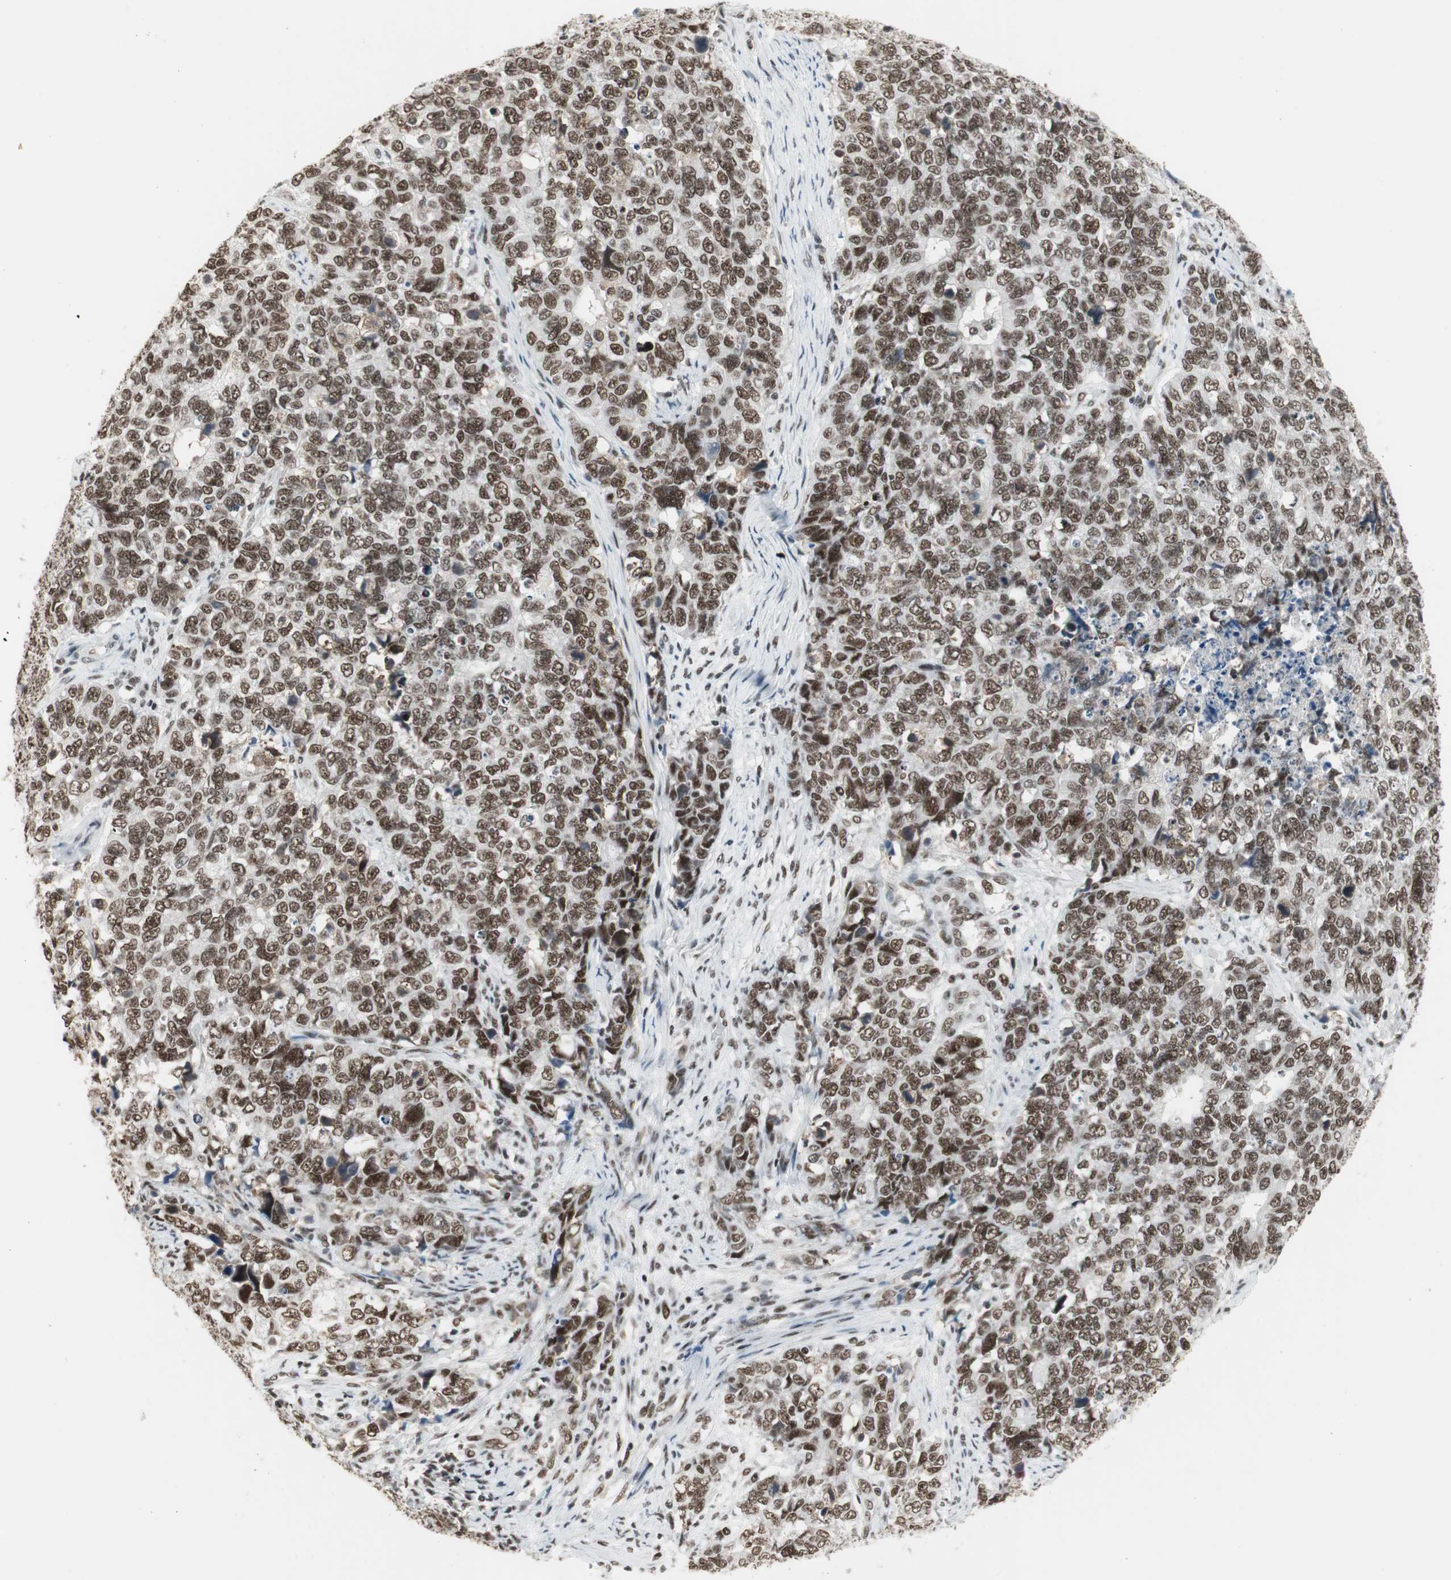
{"staining": {"intensity": "strong", "quantity": ">75%", "location": "nuclear"}, "tissue": "cervical cancer", "cell_type": "Tumor cells", "image_type": "cancer", "snomed": [{"axis": "morphology", "description": "Squamous cell carcinoma, NOS"}, {"axis": "topography", "description": "Cervix"}], "caption": "Cervical cancer was stained to show a protein in brown. There is high levels of strong nuclear positivity in approximately >75% of tumor cells.", "gene": "RTF1", "patient": {"sex": "female", "age": 63}}